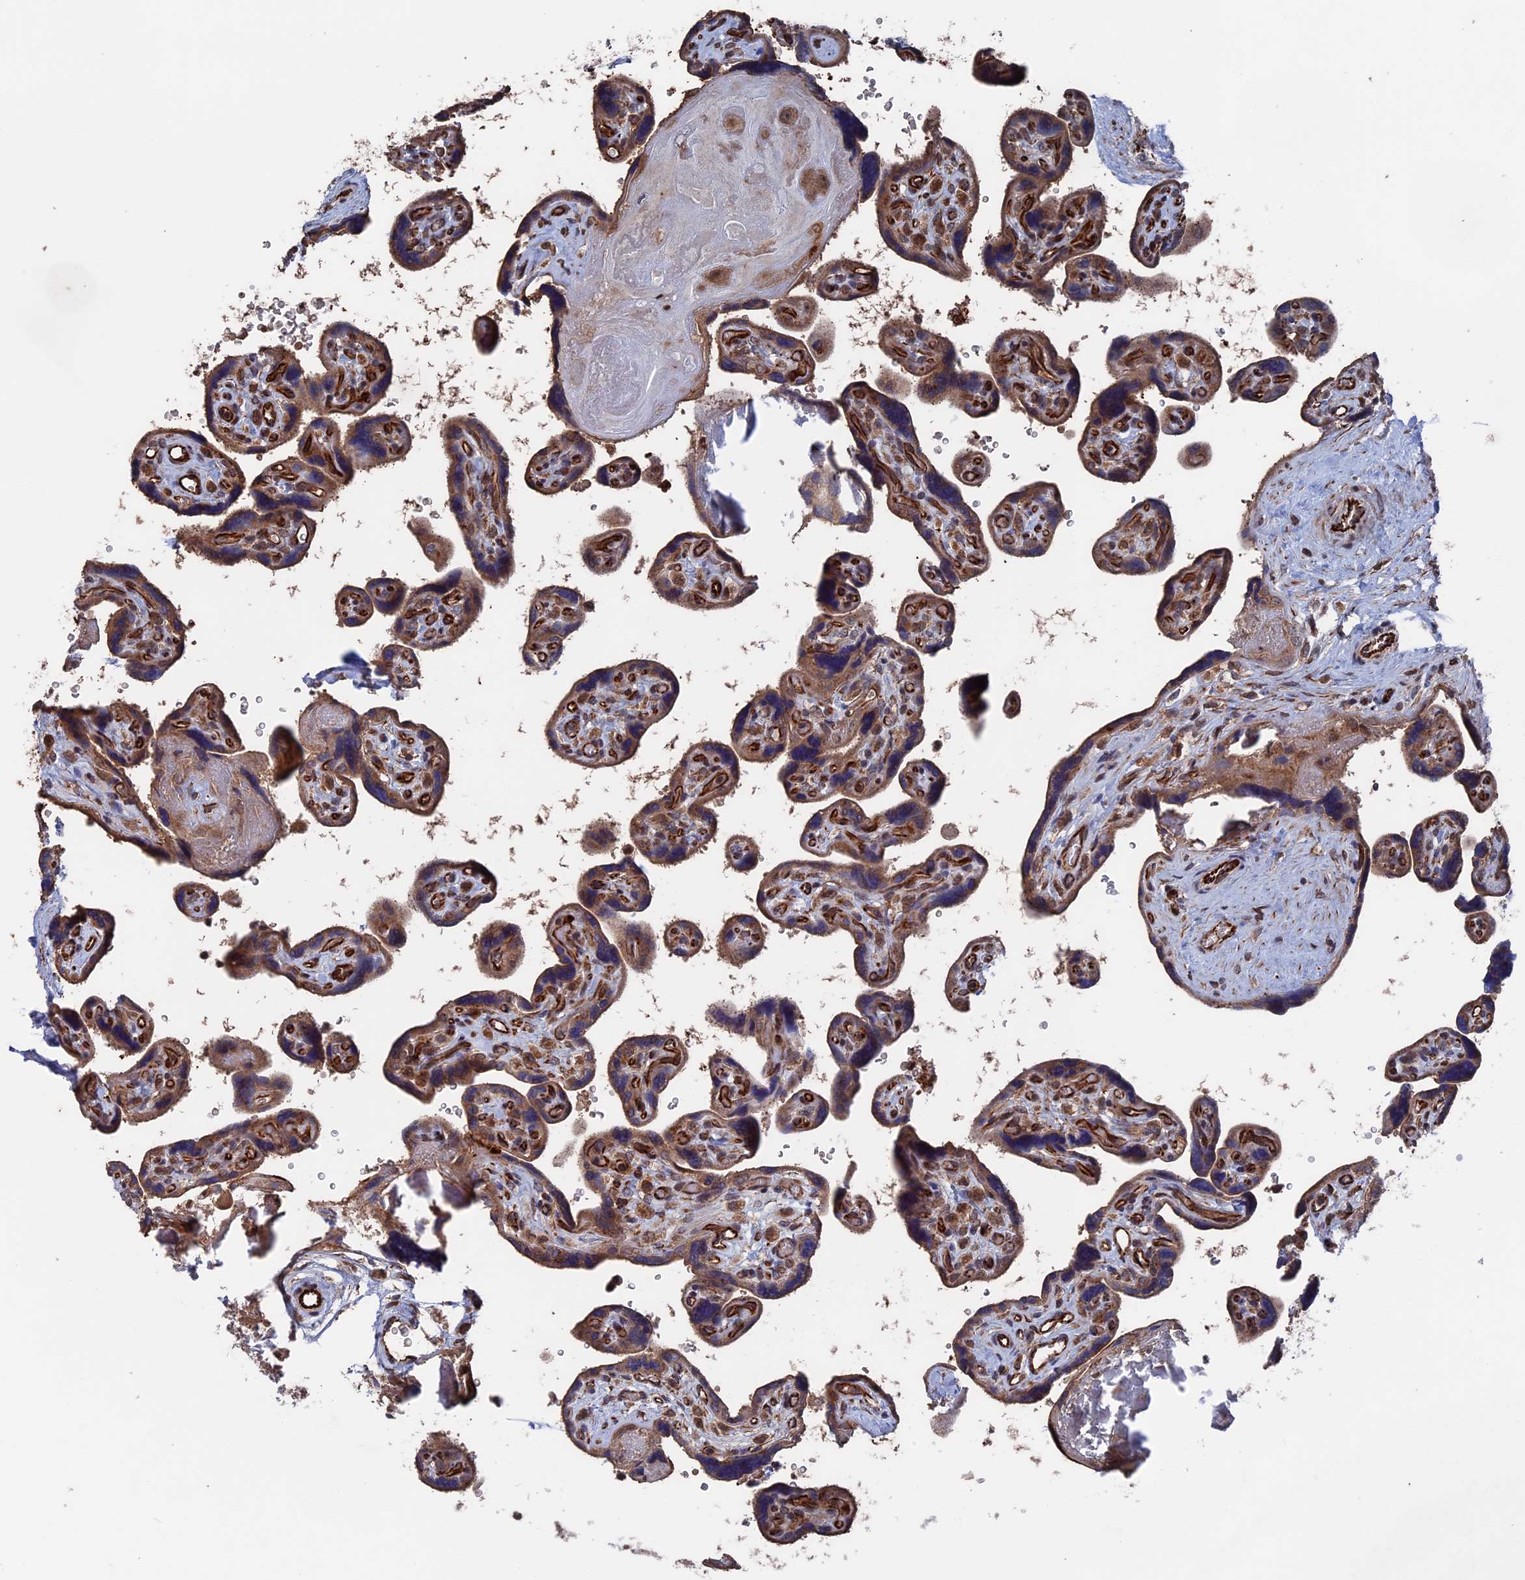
{"staining": {"intensity": "weak", "quantity": ">75%", "location": "cytoplasmic/membranous"}, "tissue": "placenta", "cell_type": "Decidual cells", "image_type": "normal", "snomed": [{"axis": "morphology", "description": "Normal tissue, NOS"}, {"axis": "topography", "description": "Placenta"}], "caption": "Protein staining of normal placenta reveals weak cytoplasmic/membranous staining in about >75% of decidual cells.", "gene": "PLA2G15", "patient": {"sex": "female", "age": 39}}